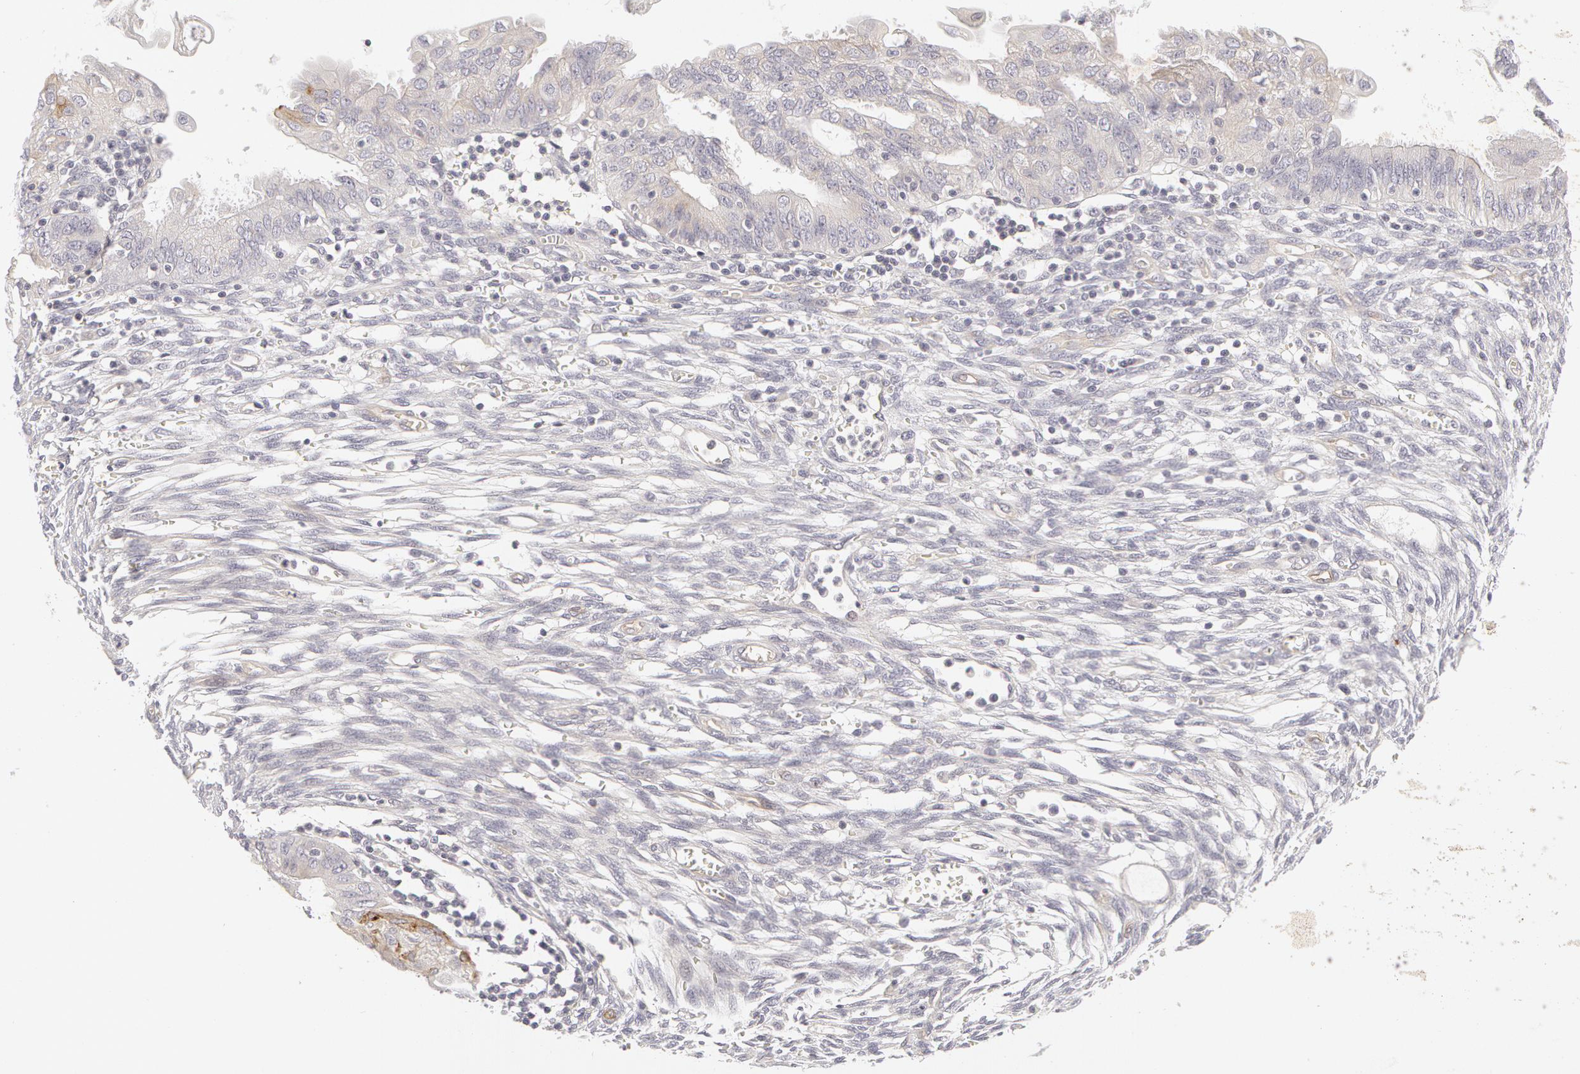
{"staining": {"intensity": "weak", "quantity": "<25%", "location": "cytoplasmic/membranous"}, "tissue": "endometrial cancer", "cell_type": "Tumor cells", "image_type": "cancer", "snomed": [{"axis": "morphology", "description": "Adenocarcinoma, NOS"}, {"axis": "topography", "description": "Endometrium"}], "caption": "Tumor cells show no significant protein positivity in endometrial adenocarcinoma.", "gene": "ABCB1", "patient": {"sex": "female", "age": 51}}